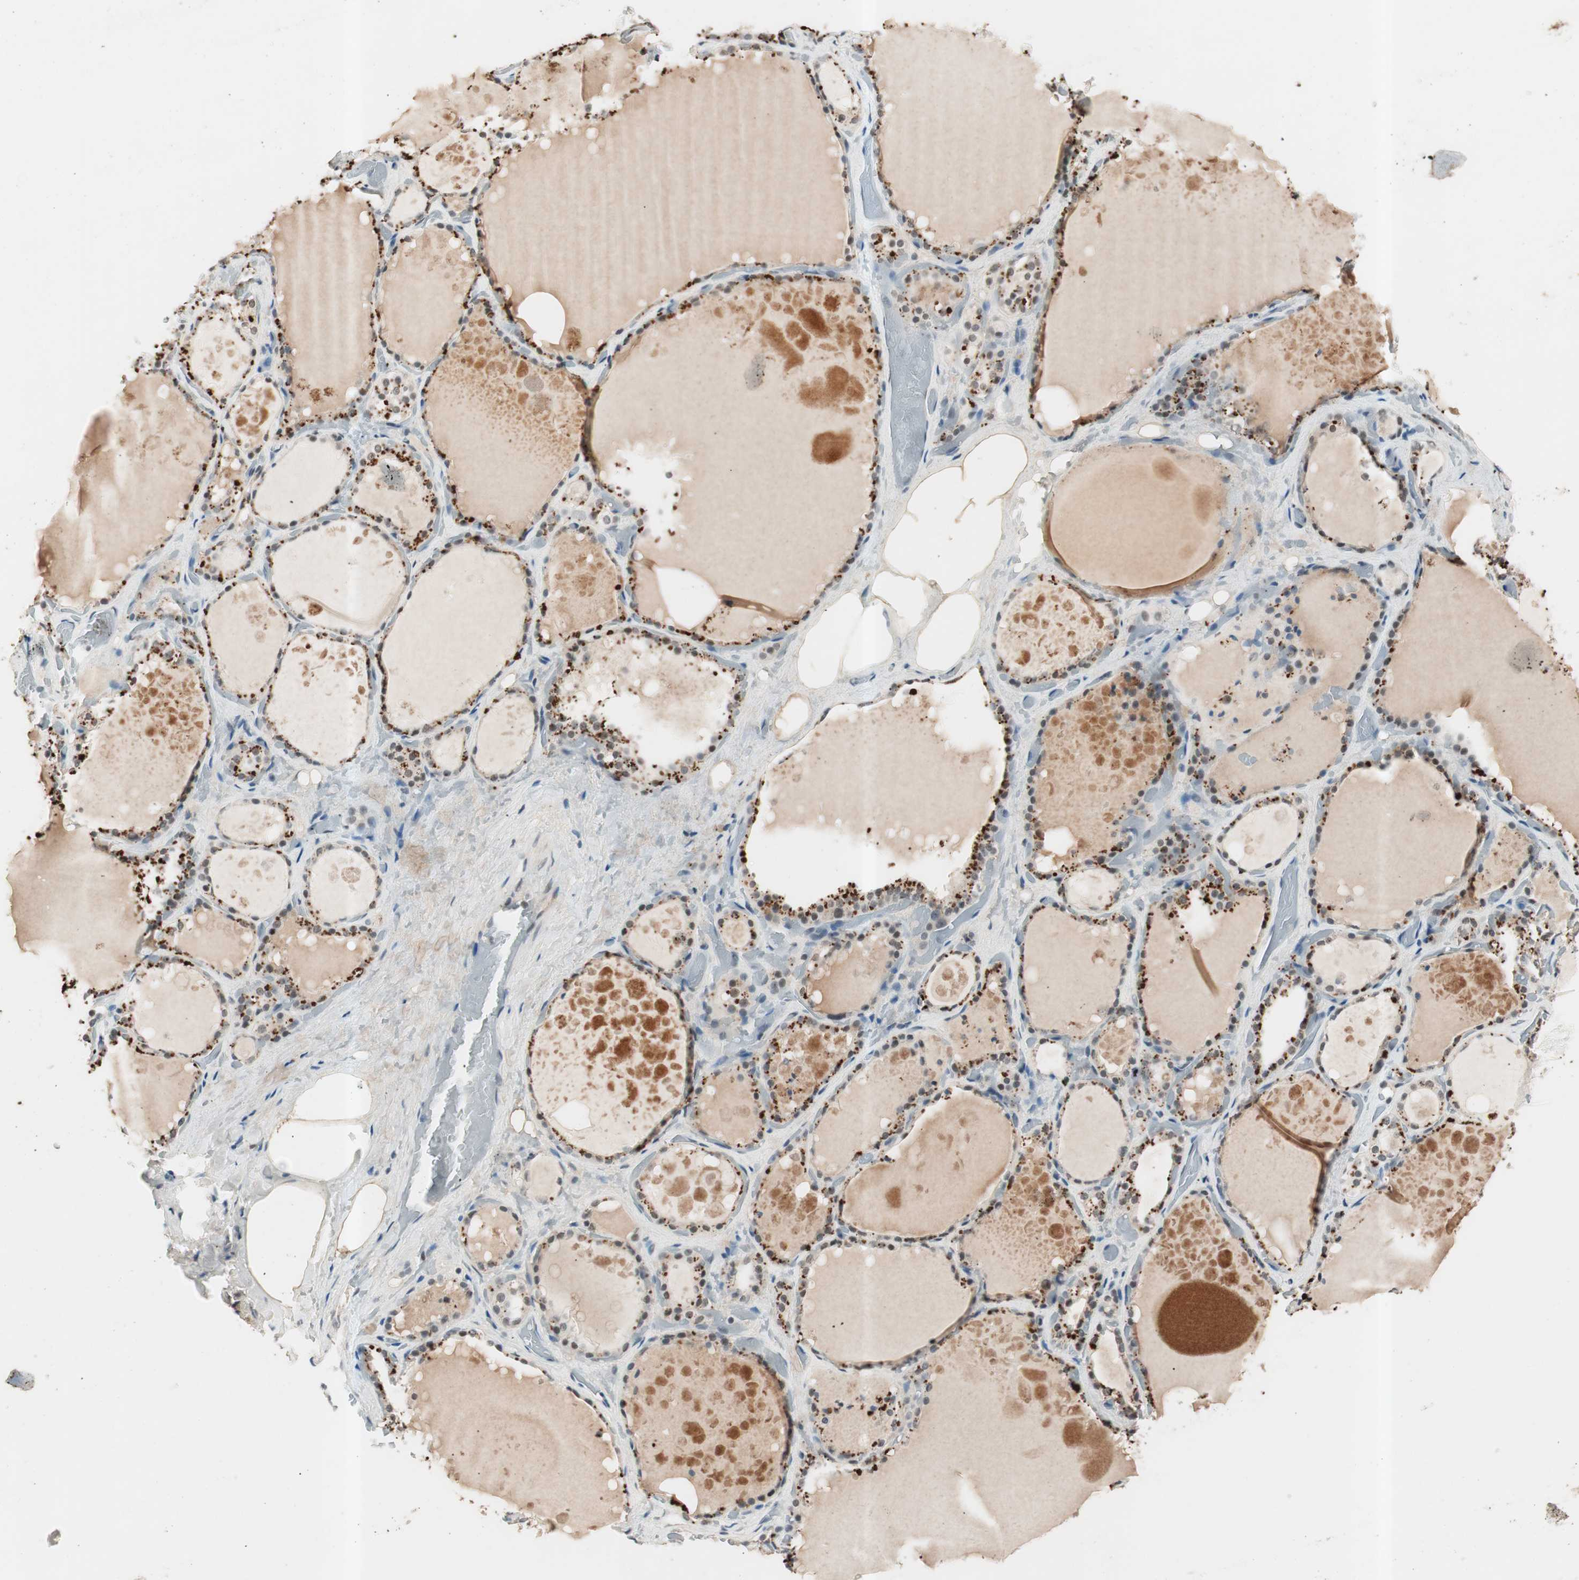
{"staining": {"intensity": "moderate", "quantity": "25%-75%", "location": "cytoplasmic/membranous"}, "tissue": "thyroid gland", "cell_type": "Glandular cells", "image_type": "normal", "snomed": [{"axis": "morphology", "description": "Normal tissue, NOS"}, {"axis": "topography", "description": "Thyroid gland"}], "caption": "IHC (DAB (3,3'-diaminobenzidine)) staining of normal human thyroid gland shows moderate cytoplasmic/membranous protein staining in approximately 25%-75% of glandular cells.", "gene": "NFRKB", "patient": {"sex": "male", "age": 61}}